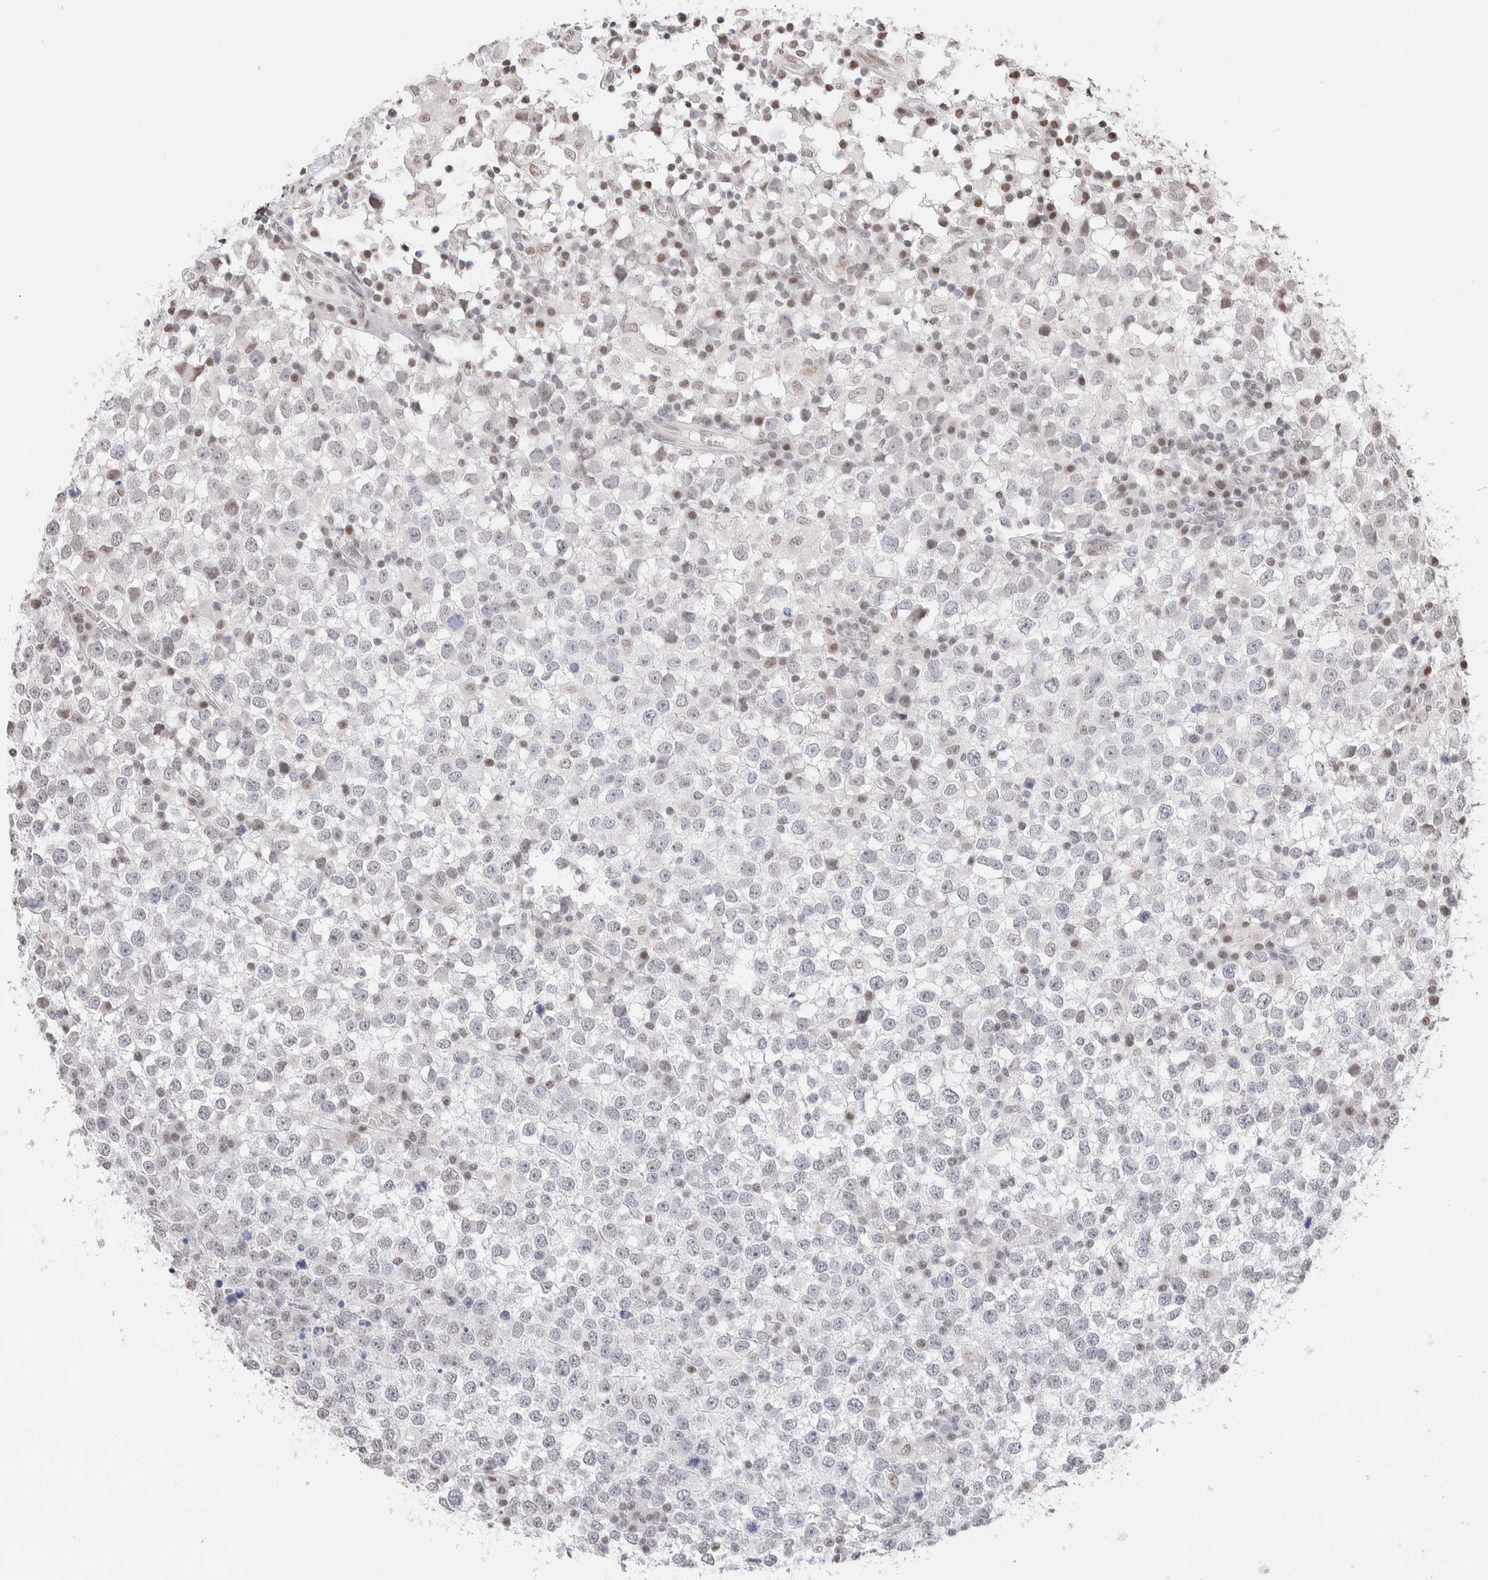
{"staining": {"intensity": "negative", "quantity": "none", "location": "none"}, "tissue": "testis cancer", "cell_type": "Tumor cells", "image_type": "cancer", "snomed": [{"axis": "morphology", "description": "Seminoma, NOS"}, {"axis": "topography", "description": "Testis"}], "caption": "Testis cancer stained for a protein using IHC displays no positivity tumor cells.", "gene": "SUPT3H", "patient": {"sex": "male", "age": 65}}